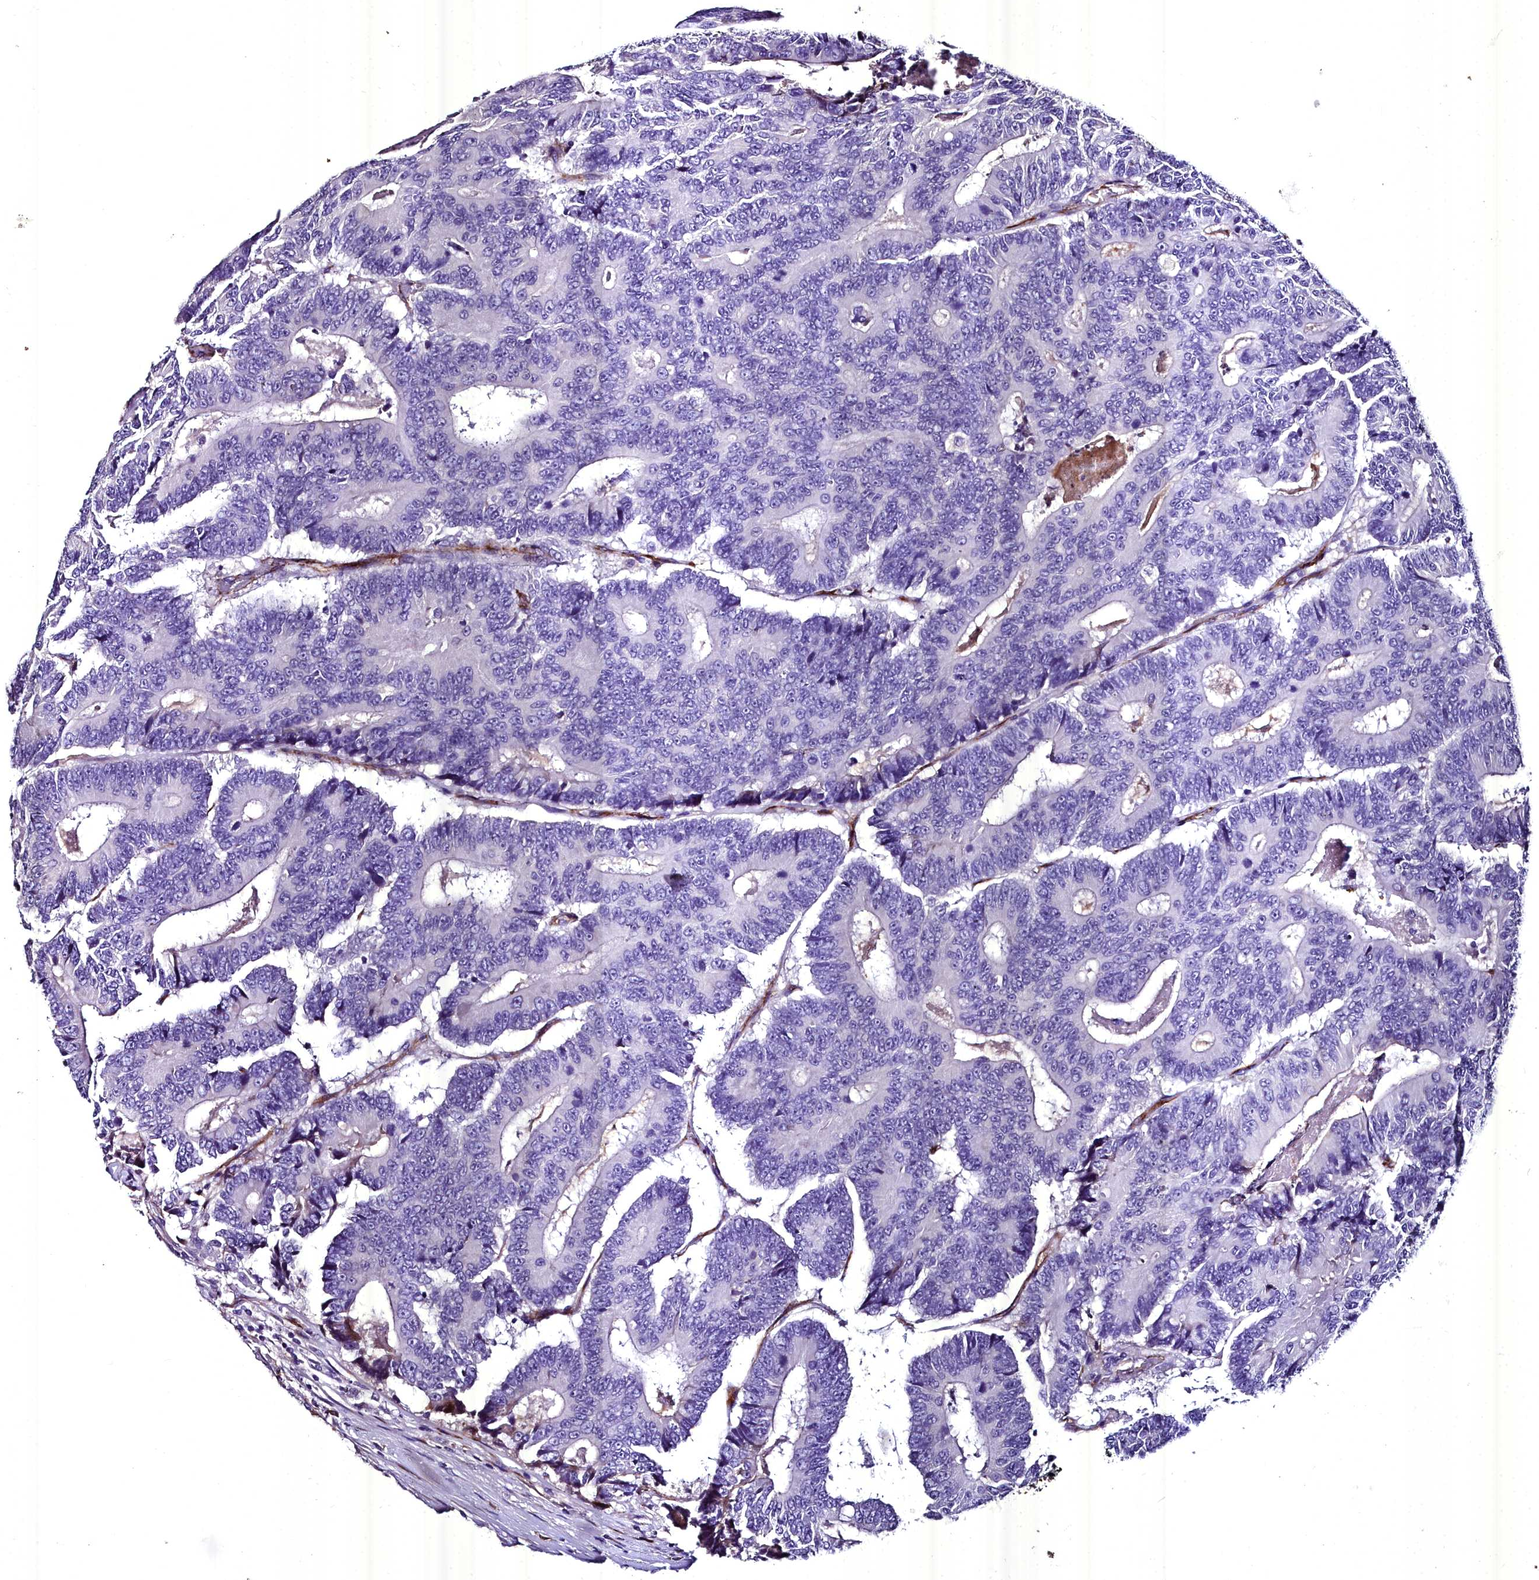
{"staining": {"intensity": "negative", "quantity": "none", "location": "none"}, "tissue": "colorectal cancer", "cell_type": "Tumor cells", "image_type": "cancer", "snomed": [{"axis": "morphology", "description": "Adenocarcinoma, NOS"}, {"axis": "topography", "description": "Colon"}], "caption": "Immunohistochemical staining of colorectal adenocarcinoma shows no significant expression in tumor cells.", "gene": "MS4A18", "patient": {"sex": "male", "age": 83}}